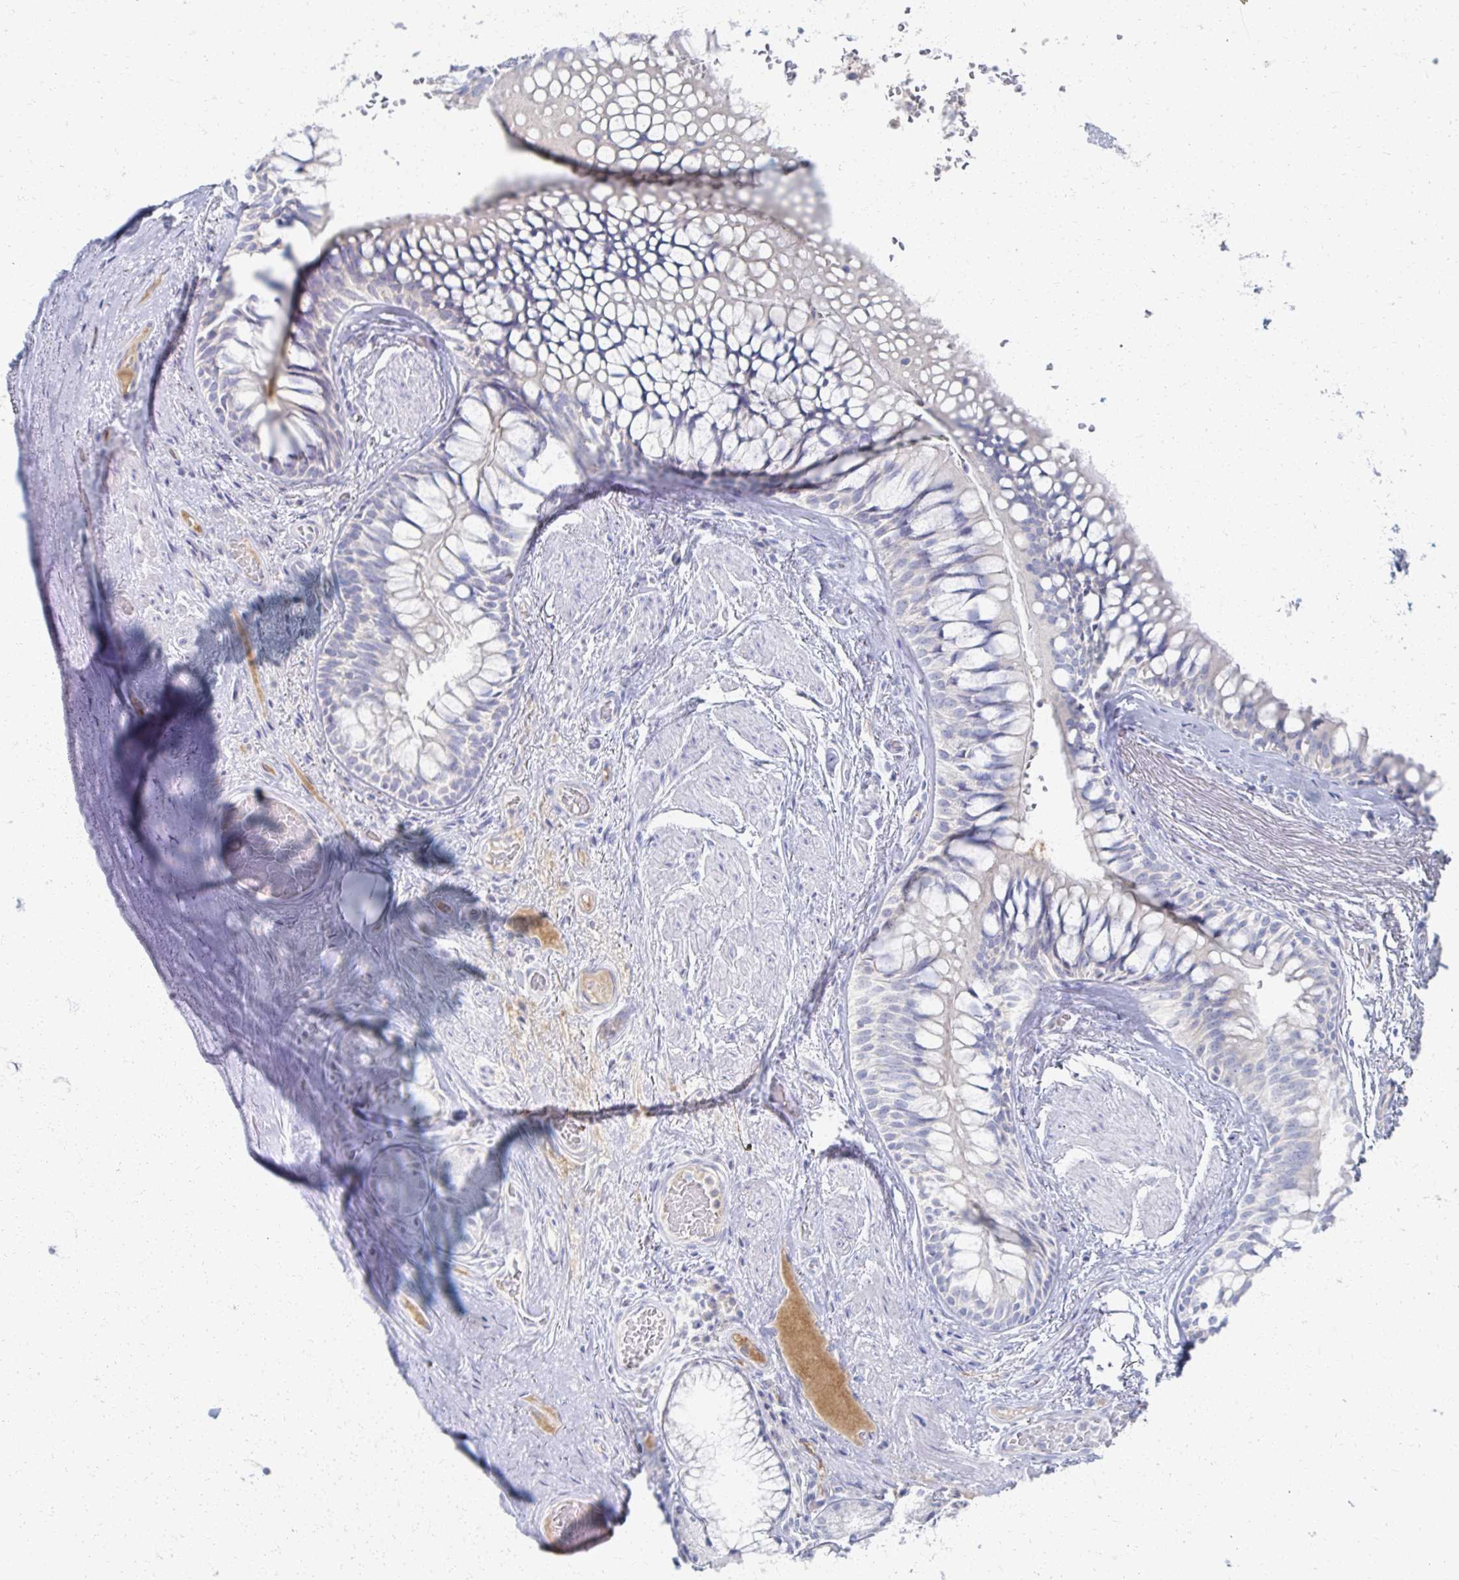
{"staining": {"intensity": "negative", "quantity": "none", "location": "none"}, "tissue": "adipose tissue", "cell_type": "Adipocytes", "image_type": "normal", "snomed": [{"axis": "morphology", "description": "Normal tissue, NOS"}, {"axis": "topography", "description": "Cartilage tissue"}, {"axis": "topography", "description": "Bronchus"}], "caption": "Protein analysis of unremarkable adipose tissue reveals no significant staining in adipocytes.", "gene": "PRR20A", "patient": {"sex": "male", "age": 64}}